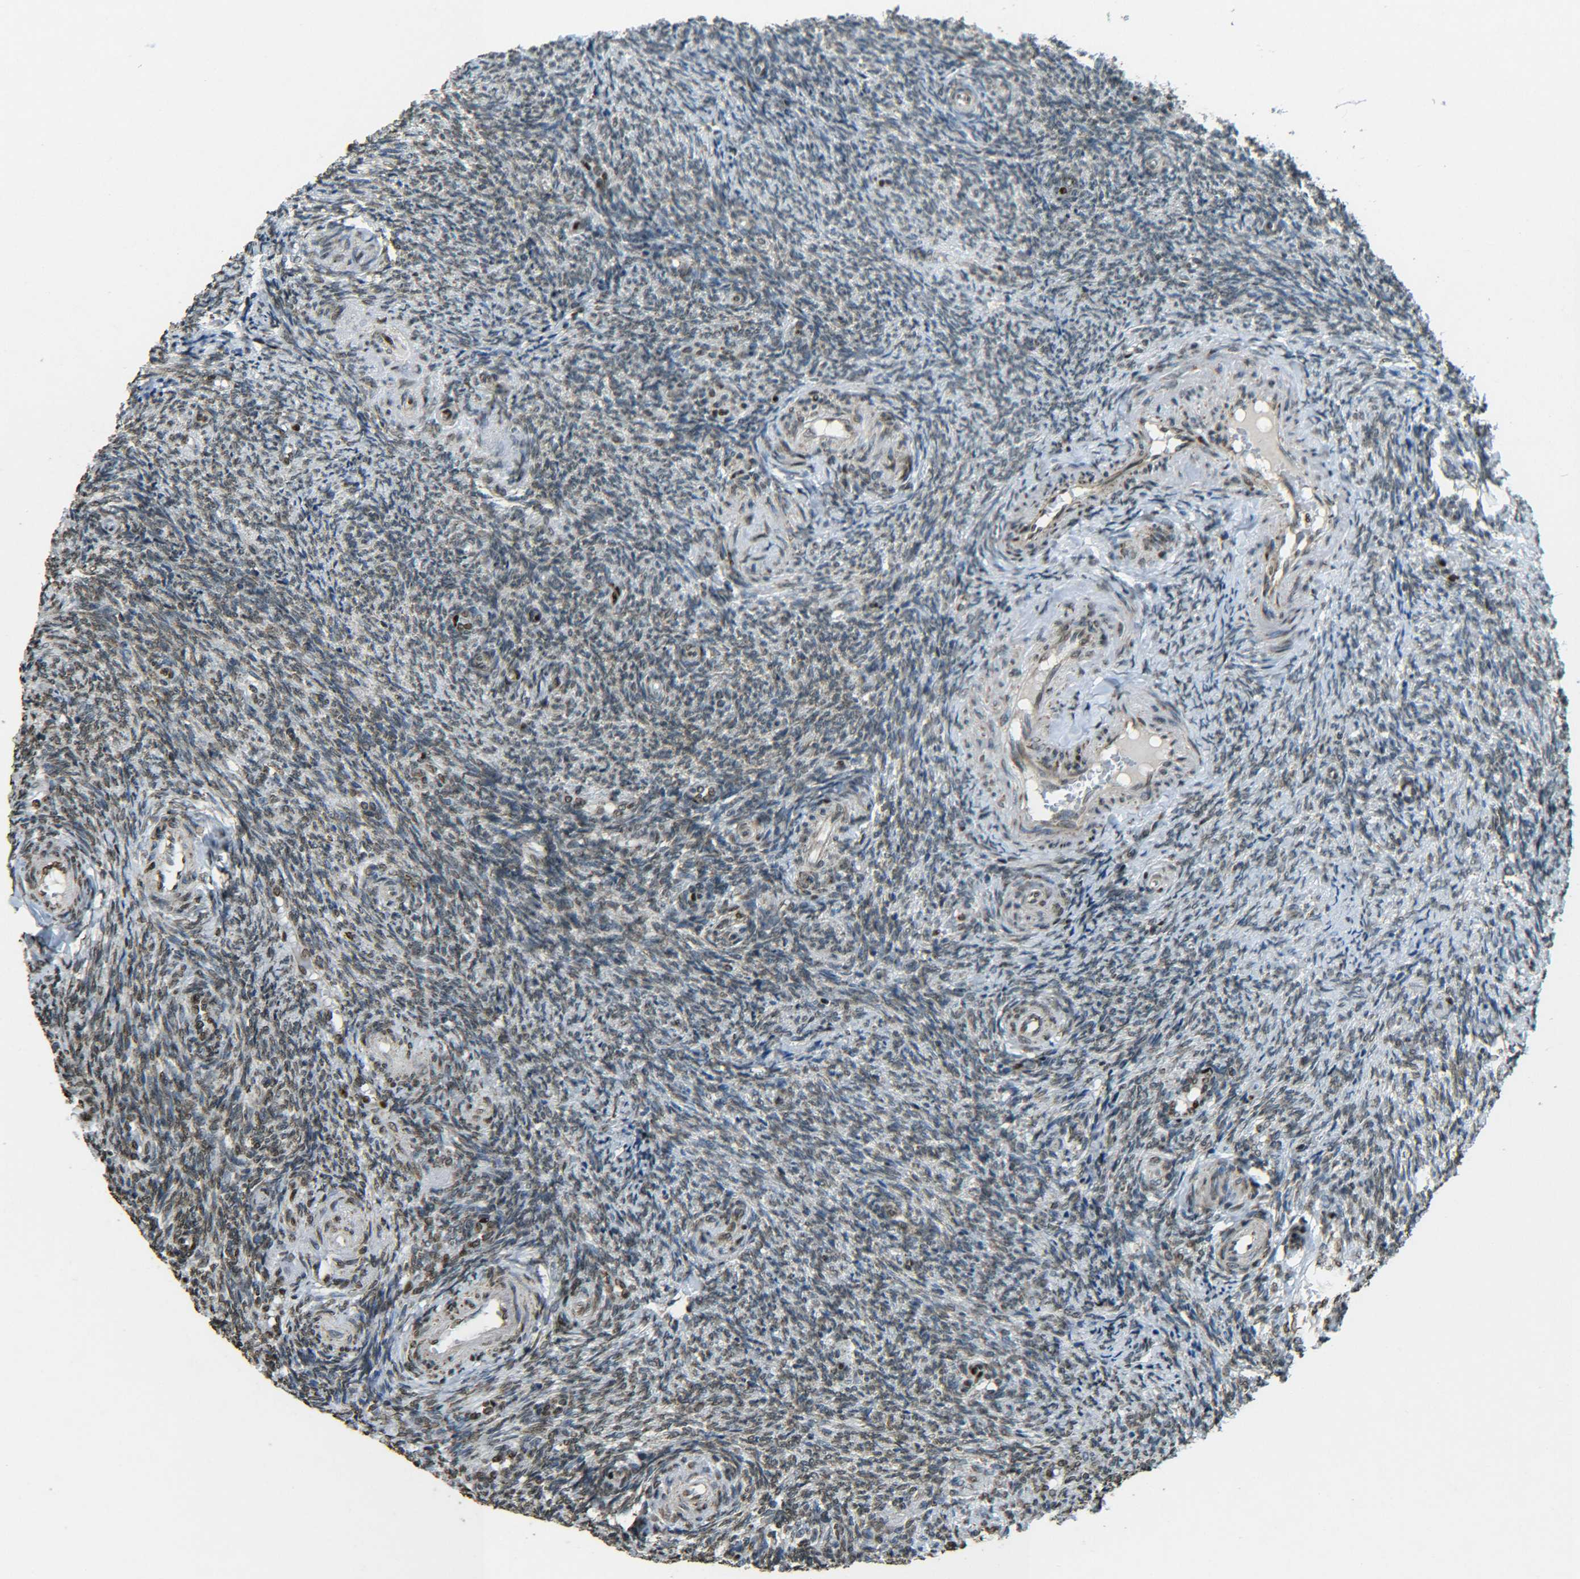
{"staining": {"intensity": "moderate", "quantity": "25%-75%", "location": "nuclear"}, "tissue": "ovary", "cell_type": "Ovarian stroma cells", "image_type": "normal", "snomed": [{"axis": "morphology", "description": "Normal tissue, NOS"}, {"axis": "topography", "description": "Ovary"}], "caption": "This micrograph exhibits immunohistochemistry (IHC) staining of unremarkable human ovary, with medium moderate nuclear expression in about 25%-75% of ovarian stroma cells.", "gene": "NEUROG2", "patient": {"sex": "female", "age": 41}}